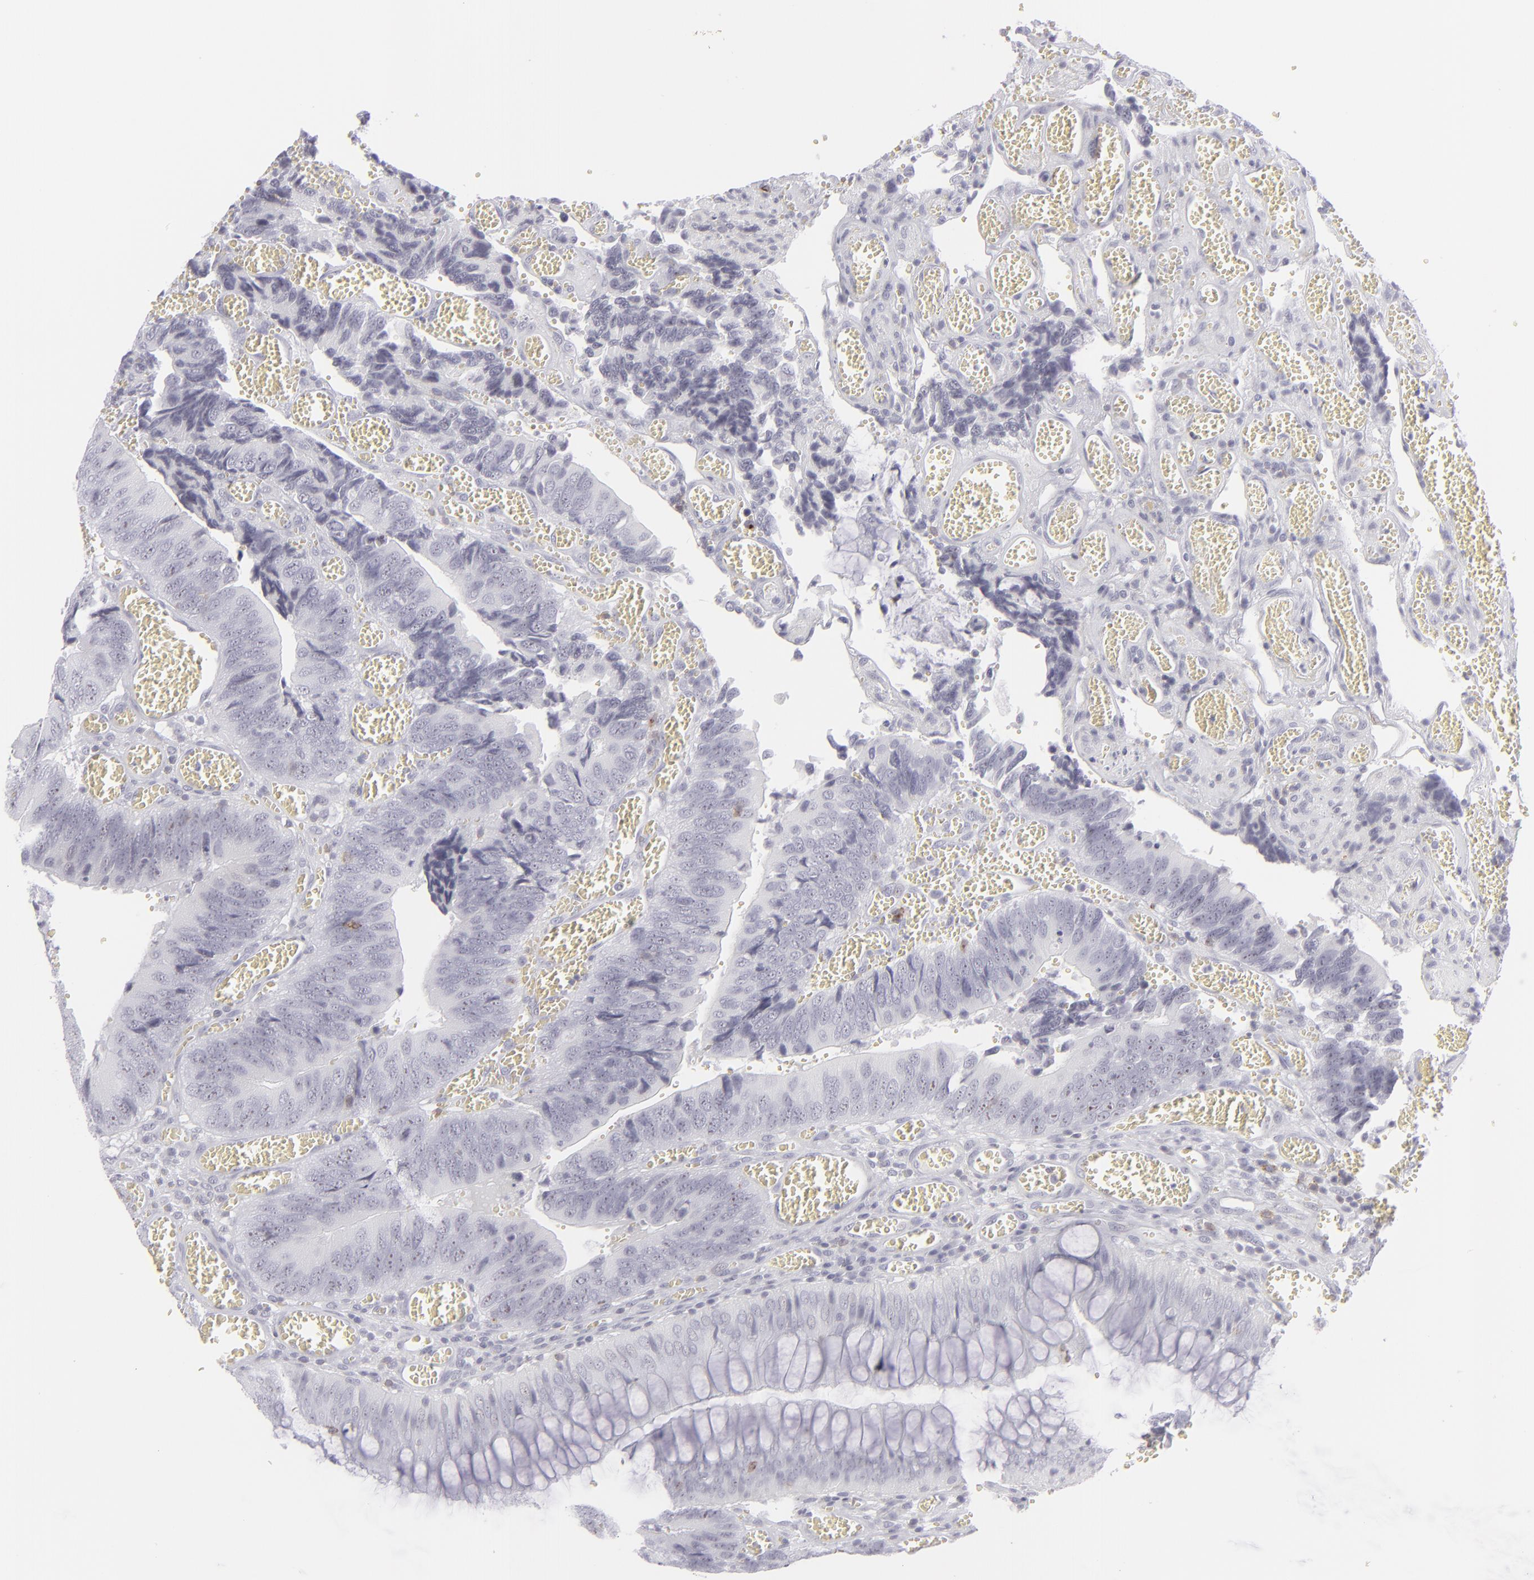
{"staining": {"intensity": "negative", "quantity": "none", "location": "none"}, "tissue": "colorectal cancer", "cell_type": "Tumor cells", "image_type": "cancer", "snomed": [{"axis": "morphology", "description": "Adenocarcinoma, NOS"}, {"axis": "topography", "description": "Colon"}], "caption": "This histopathology image is of colorectal adenocarcinoma stained with immunohistochemistry (IHC) to label a protein in brown with the nuclei are counter-stained blue. There is no expression in tumor cells. (Brightfield microscopy of DAB IHC at high magnification).", "gene": "CD7", "patient": {"sex": "male", "age": 72}}